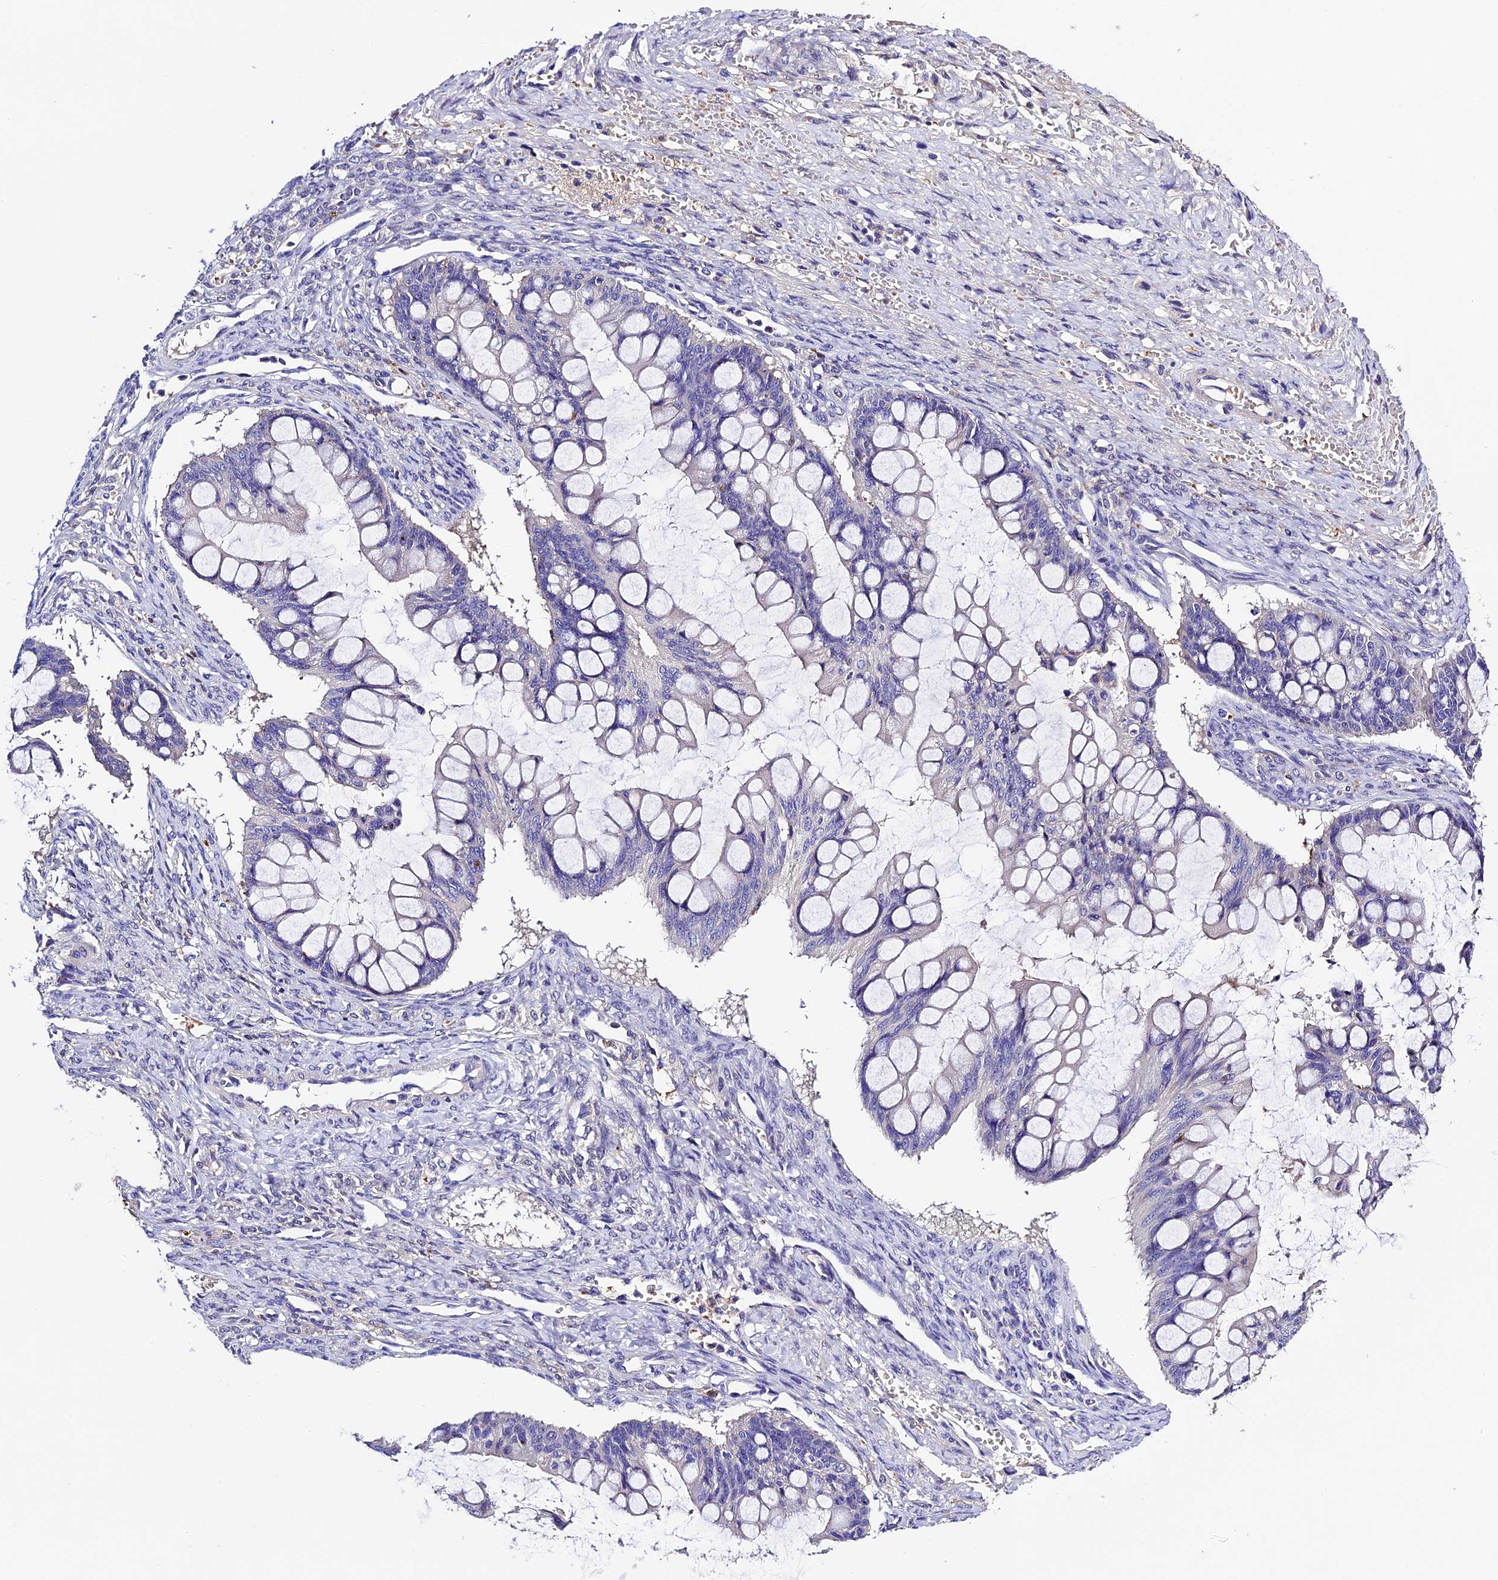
{"staining": {"intensity": "negative", "quantity": "none", "location": "none"}, "tissue": "ovarian cancer", "cell_type": "Tumor cells", "image_type": "cancer", "snomed": [{"axis": "morphology", "description": "Cystadenocarcinoma, mucinous, NOS"}, {"axis": "topography", "description": "Ovary"}], "caption": "The immunohistochemistry (IHC) photomicrograph has no significant positivity in tumor cells of mucinous cystadenocarcinoma (ovarian) tissue.", "gene": "CILP2", "patient": {"sex": "female", "age": 73}}